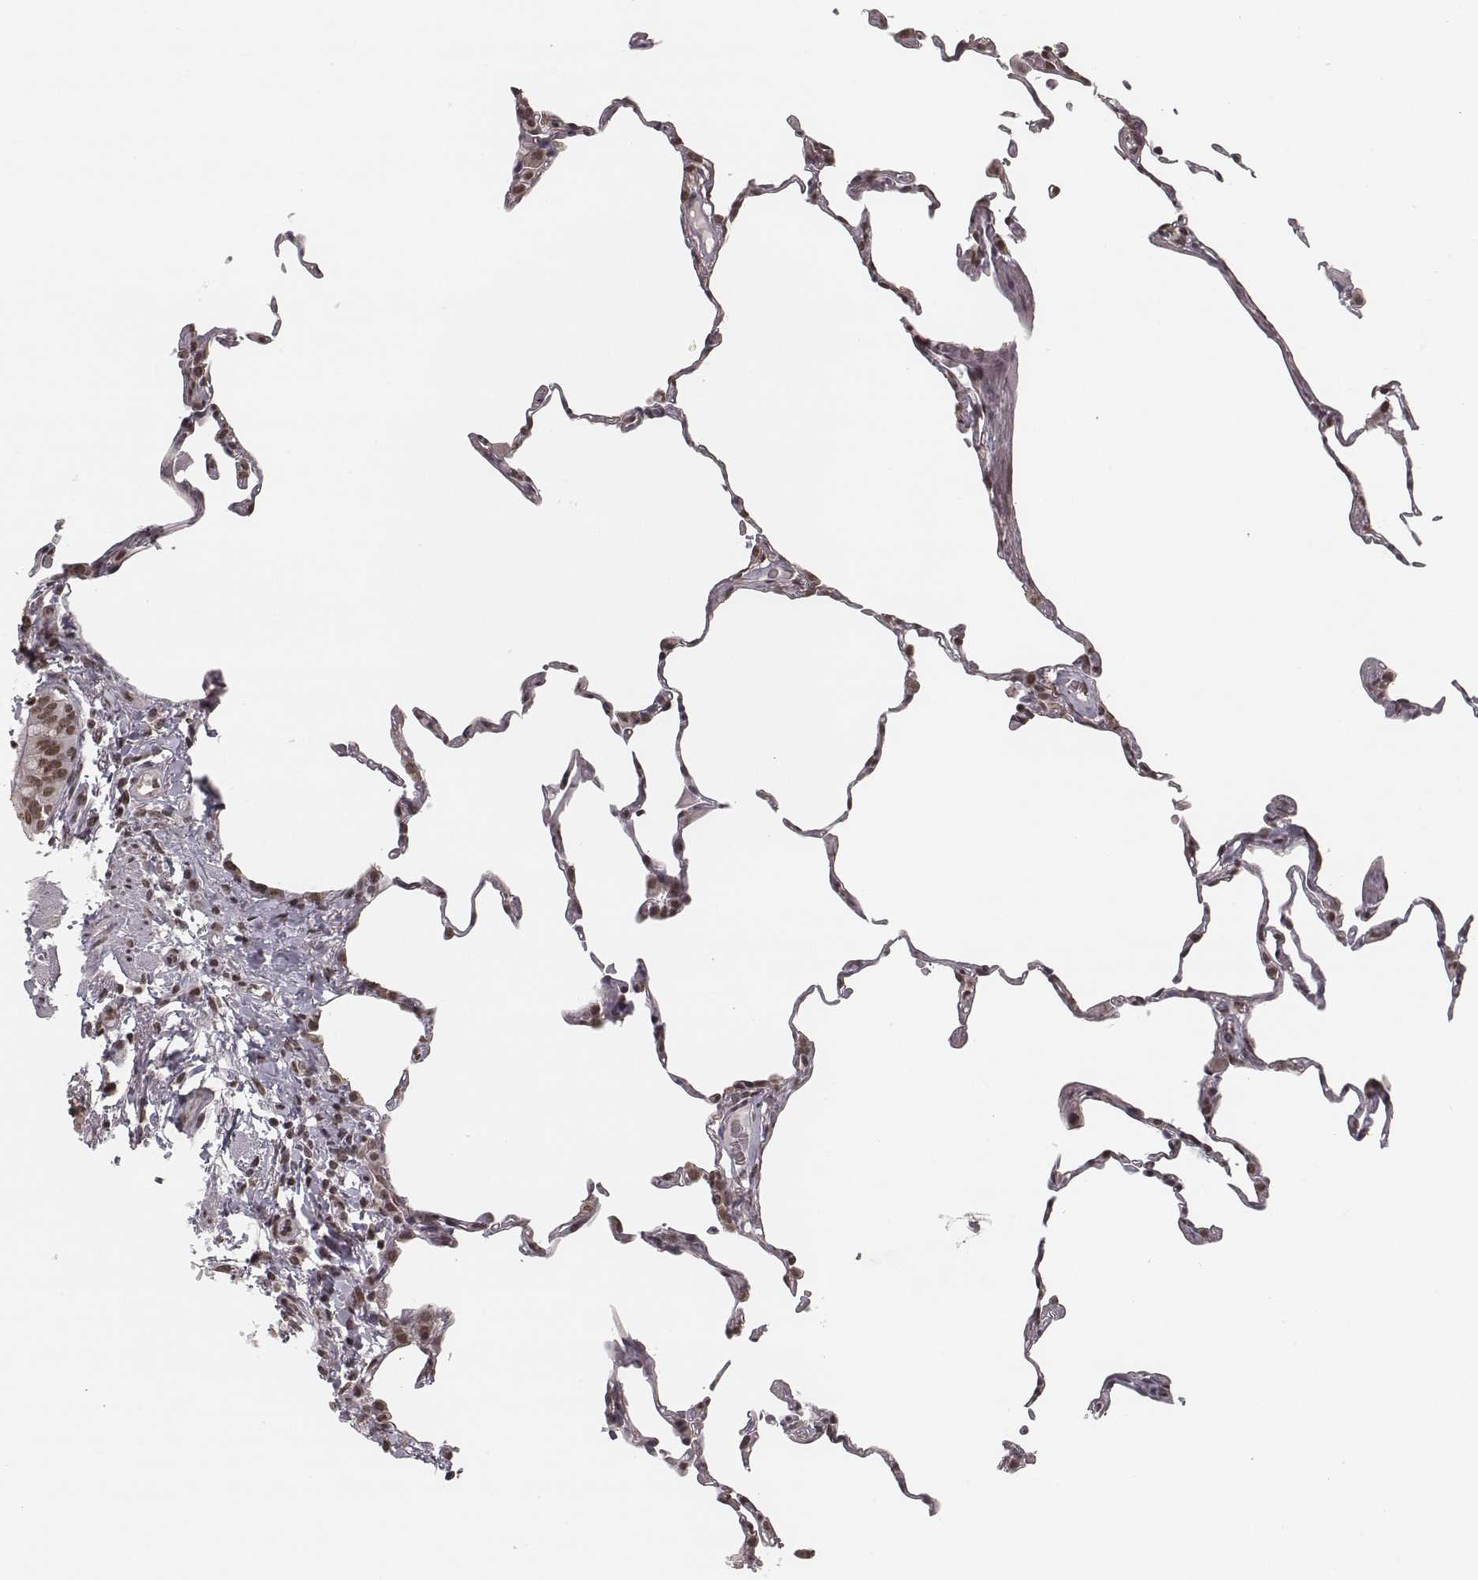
{"staining": {"intensity": "moderate", "quantity": ">75%", "location": "nuclear"}, "tissue": "lung", "cell_type": "Alveolar cells", "image_type": "normal", "snomed": [{"axis": "morphology", "description": "Normal tissue, NOS"}, {"axis": "topography", "description": "Lung"}], "caption": "Immunohistochemistry of unremarkable human lung exhibits medium levels of moderate nuclear staining in approximately >75% of alveolar cells.", "gene": "HMGA2", "patient": {"sex": "female", "age": 57}}